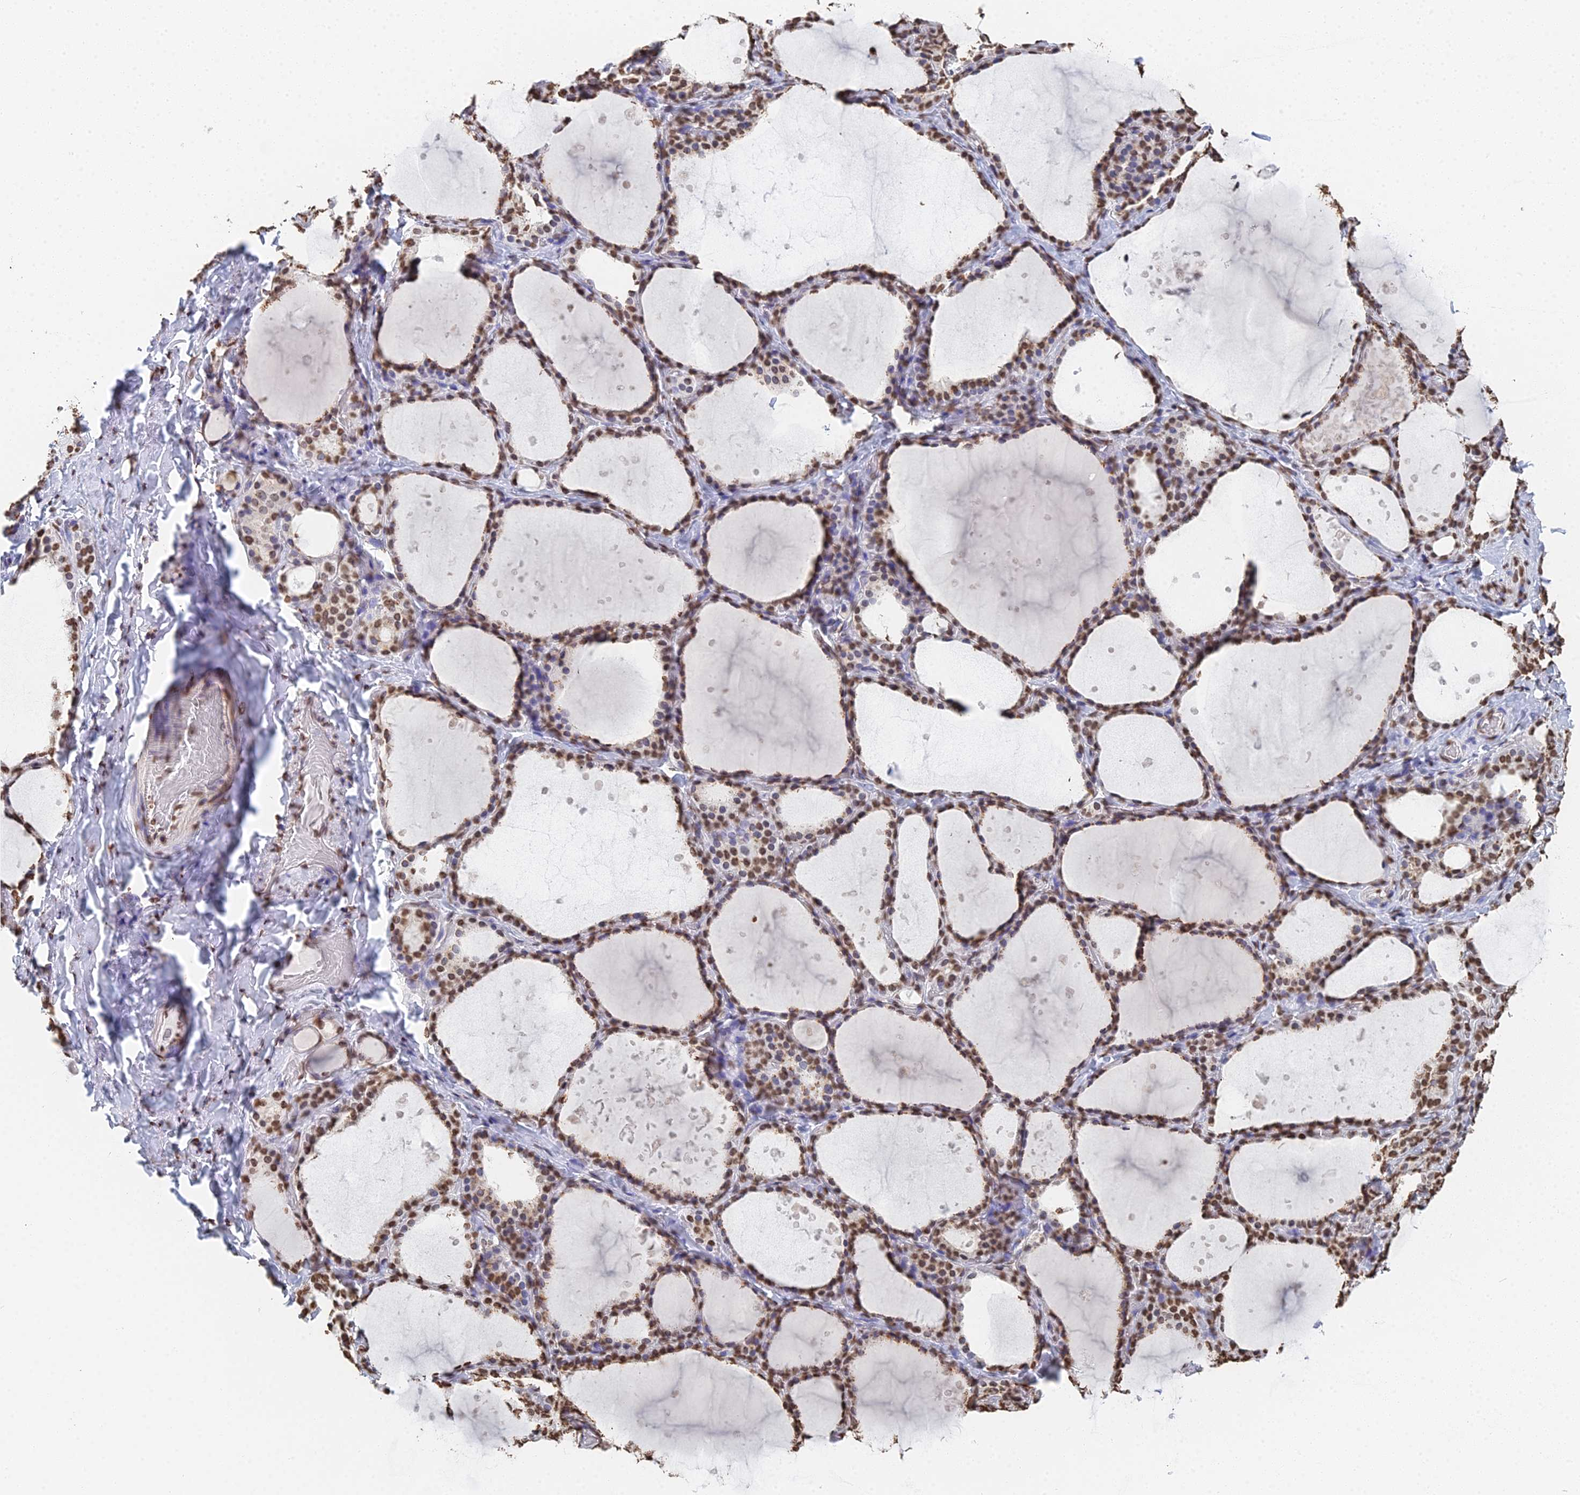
{"staining": {"intensity": "moderate", "quantity": ">75%", "location": "nuclear"}, "tissue": "thyroid gland", "cell_type": "Glandular cells", "image_type": "normal", "snomed": [{"axis": "morphology", "description": "Normal tissue, NOS"}, {"axis": "topography", "description": "Thyroid gland"}], "caption": "The image exhibits staining of normal thyroid gland, revealing moderate nuclear protein expression (brown color) within glandular cells. (DAB (3,3'-diaminobenzidine) IHC, brown staining for protein, blue staining for nuclei).", "gene": "GBP3", "patient": {"sex": "female", "age": 44}}